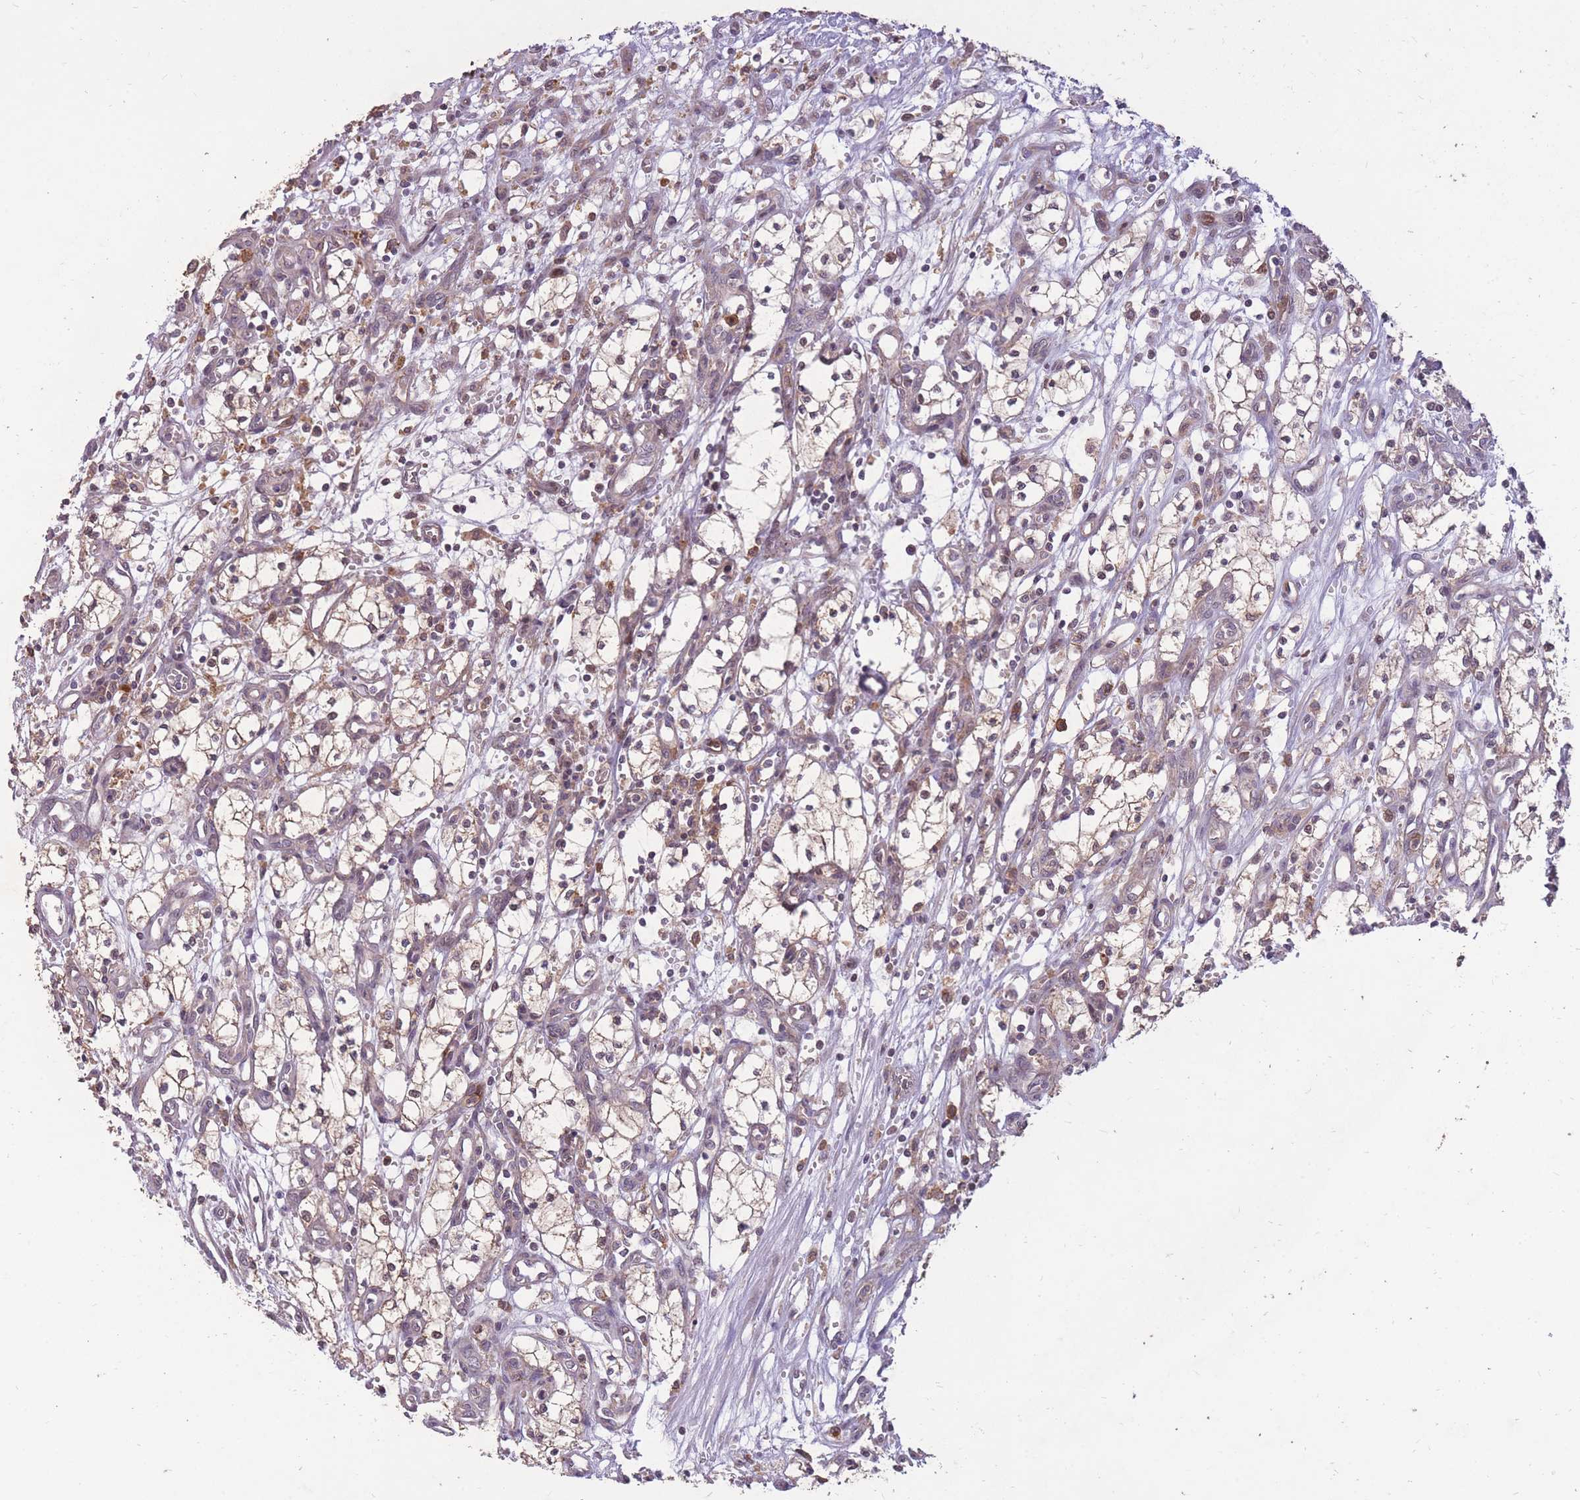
{"staining": {"intensity": "moderate", "quantity": "25%-75%", "location": "cytoplasmic/membranous"}, "tissue": "renal cancer", "cell_type": "Tumor cells", "image_type": "cancer", "snomed": [{"axis": "morphology", "description": "Adenocarcinoma, NOS"}, {"axis": "topography", "description": "Kidney"}], "caption": "Immunohistochemical staining of renal cancer (adenocarcinoma) shows moderate cytoplasmic/membranous protein positivity in approximately 25%-75% of tumor cells. (DAB (3,3'-diaminobenzidine) IHC with brightfield microscopy, high magnification).", "gene": "IGF2BP2", "patient": {"sex": "male", "age": 59}}